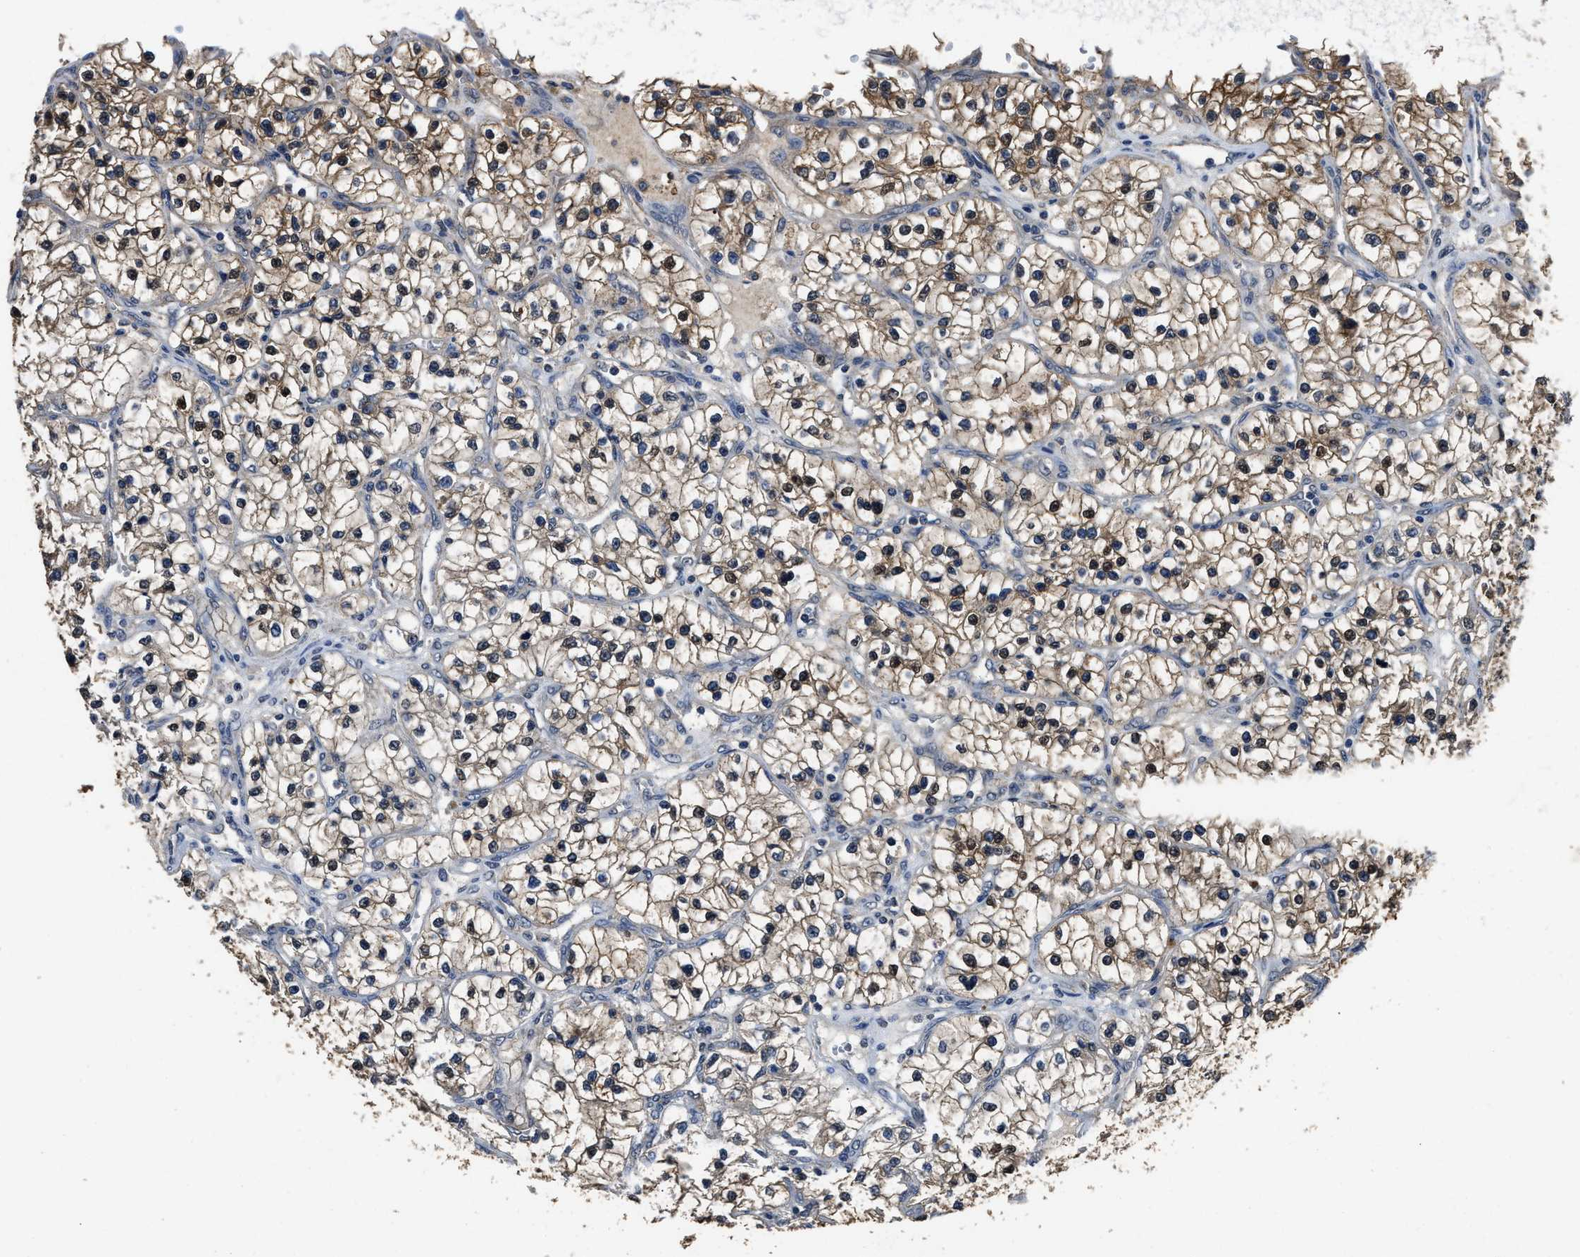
{"staining": {"intensity": "moderate", "quantity": "25%-75%", "location": "cytoplasmic/membranous"}, "tissue": "renal cancer", "cell_type": "Tumor cells", "image_type": "cancer", "snomed": [{"axis": "morphology", "description": "Adenocarcinoma, NOS"}, {"axis": "topography", "description": "Kidney"}], "caption": "This micrograph displays renal adenocarcinoma stained with immunohistochemistry to label a protein in brown. The cytoplasmic/membranous of tumor cells show moderate positivity for the protein. Nuclei are counter-stained blue.", "gene": "CTNNA1", "patient": {"sex": "female", "age": 57}}